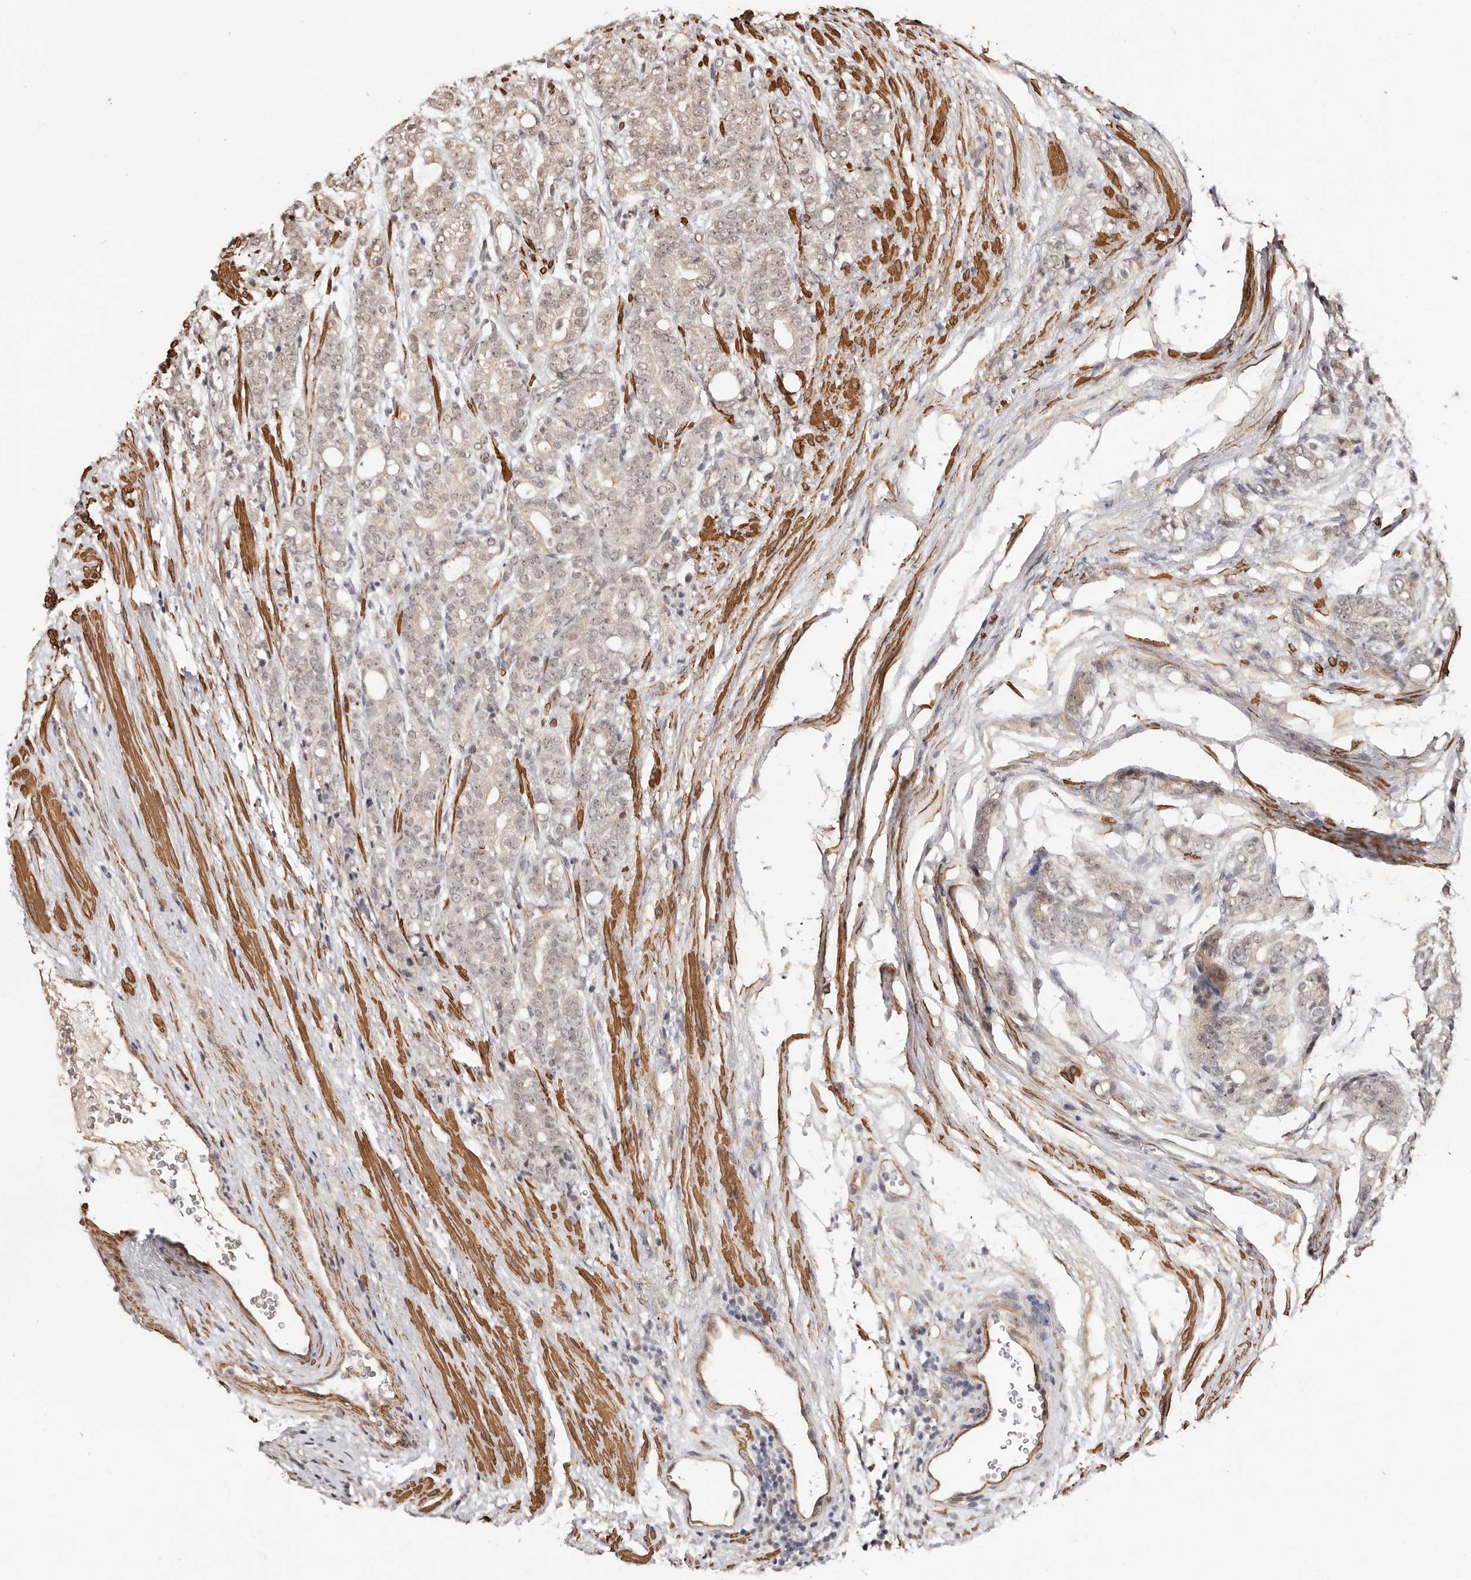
{"staining": {"intensity": "negative", "quantity": "none", "location": "none"}, "tissue": "prostate cancer", "cell_type": "Tumor cells", "image_type": "cancer", "snomed": [{"axis": "morphology", "description": "Adenocarcinoma, High grade"}, {"axis": "topography", "description": "Prostate"}], "caption": "The immunohistochemistry histopathology image has no significant expression in tumor cells of prostate cancer tissue. The staining was performed using DAB (3,3'-diaminobenzidine) to visualize the protein expression in brown, while the nuclei were stained in blue with hematoxylin (Magnification: 20x).", "gene": "TRIP13", "patient": {"sex": "male", "age": 57}}